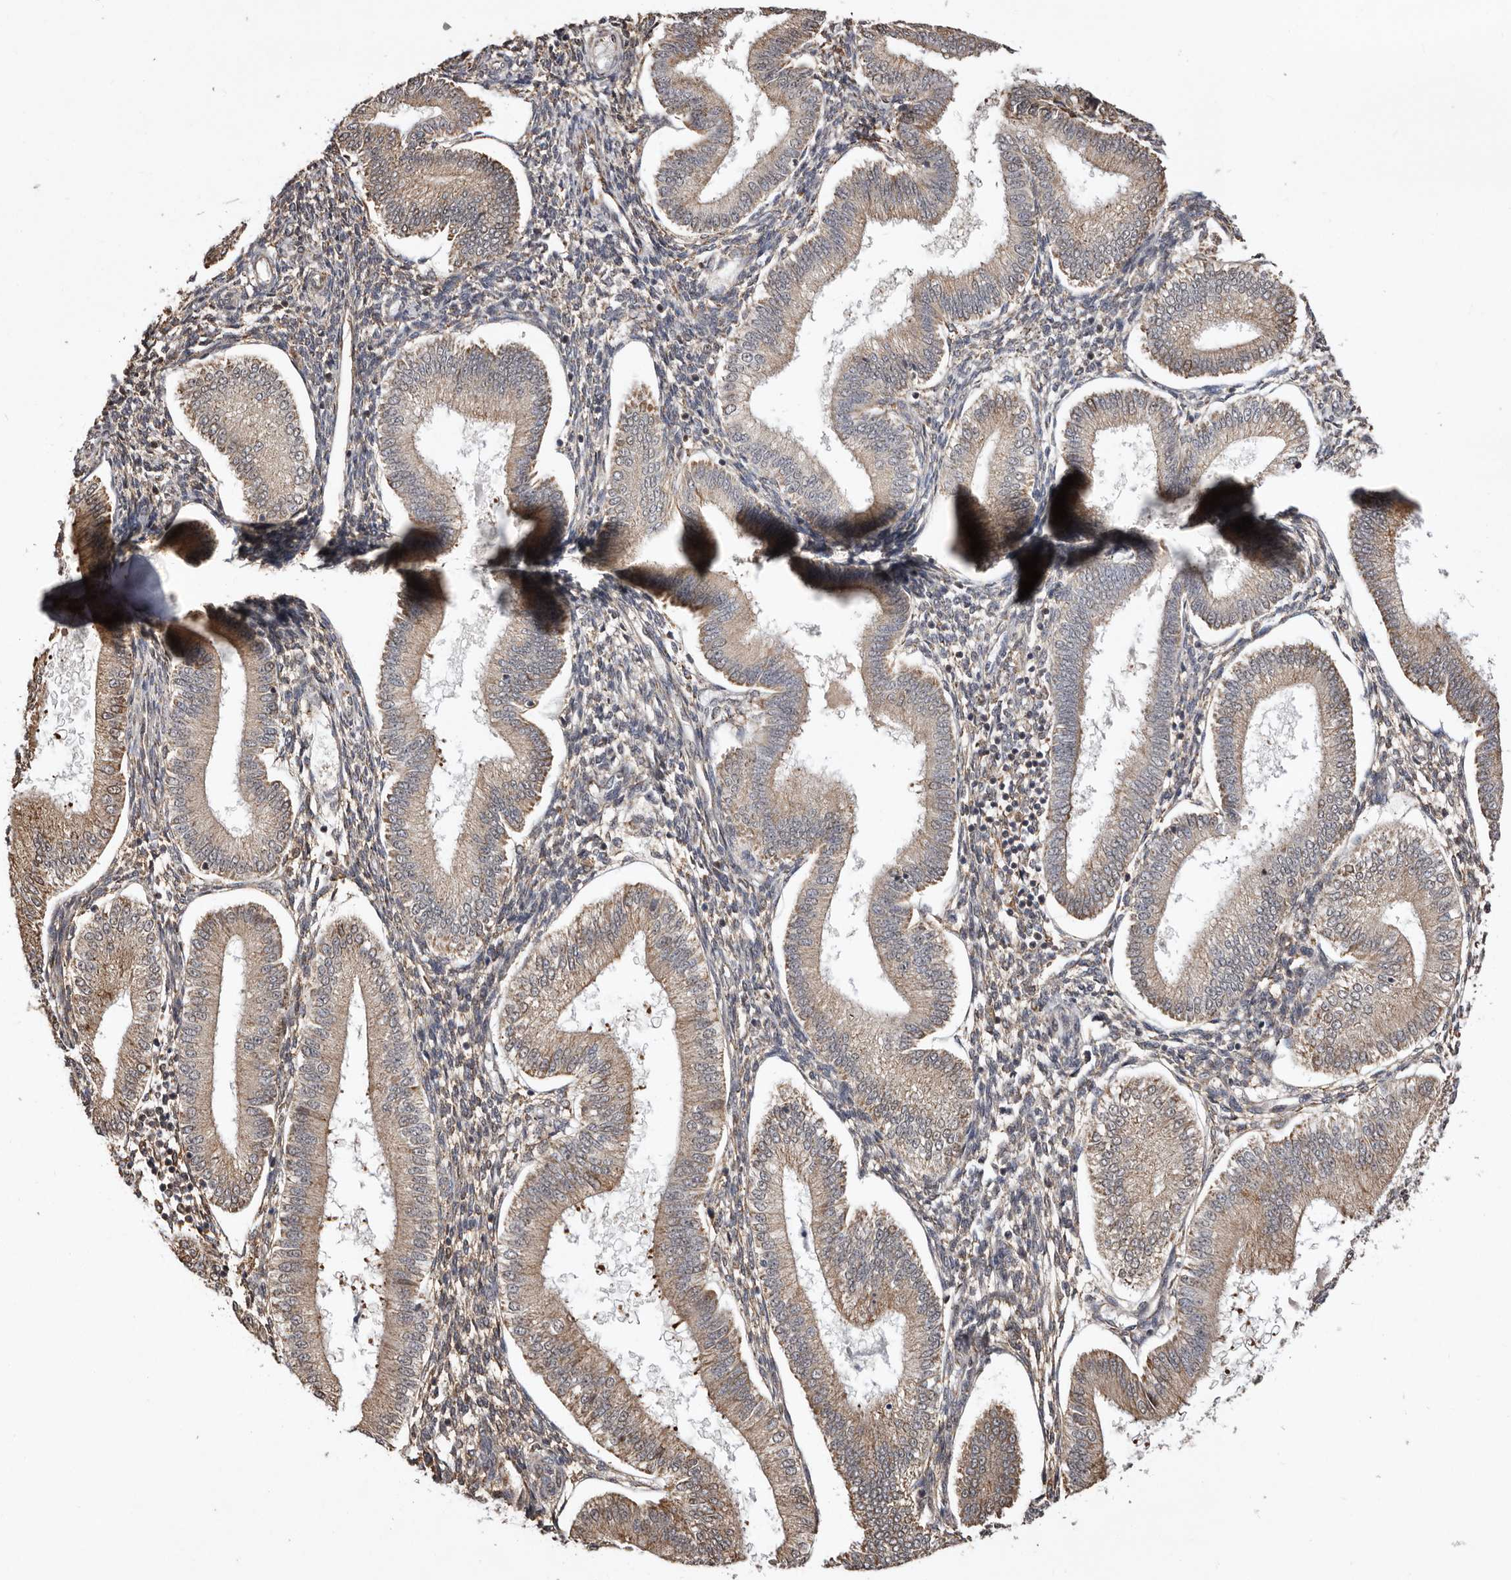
{"staining": {"intensity": "weak", "quantity": "<25%", "location": "cytoplasmic/membranous"}, "tissue": "endometrium", "cell_type": "Cells in endometrial stroma", "image_type": "normal", "snomed": [{"axis": "morphology", "description": "Normal tissue, NOS"}, {"axis": "topography", "description": "Endometrium"}], "caption": "Immunohistochemistry (IHC) micrograph of unremarkable endometrium: endometrium stained with DAB demonstrates no significant protein positivity in cells in endometrial stroma. (DAB (3,3'-diaminobenzidine) immunohistochemistry (IHC) with hematoxylin counter stain).", "gene": "RRM2B", "patient": {"sex": "female", "age": 39}}